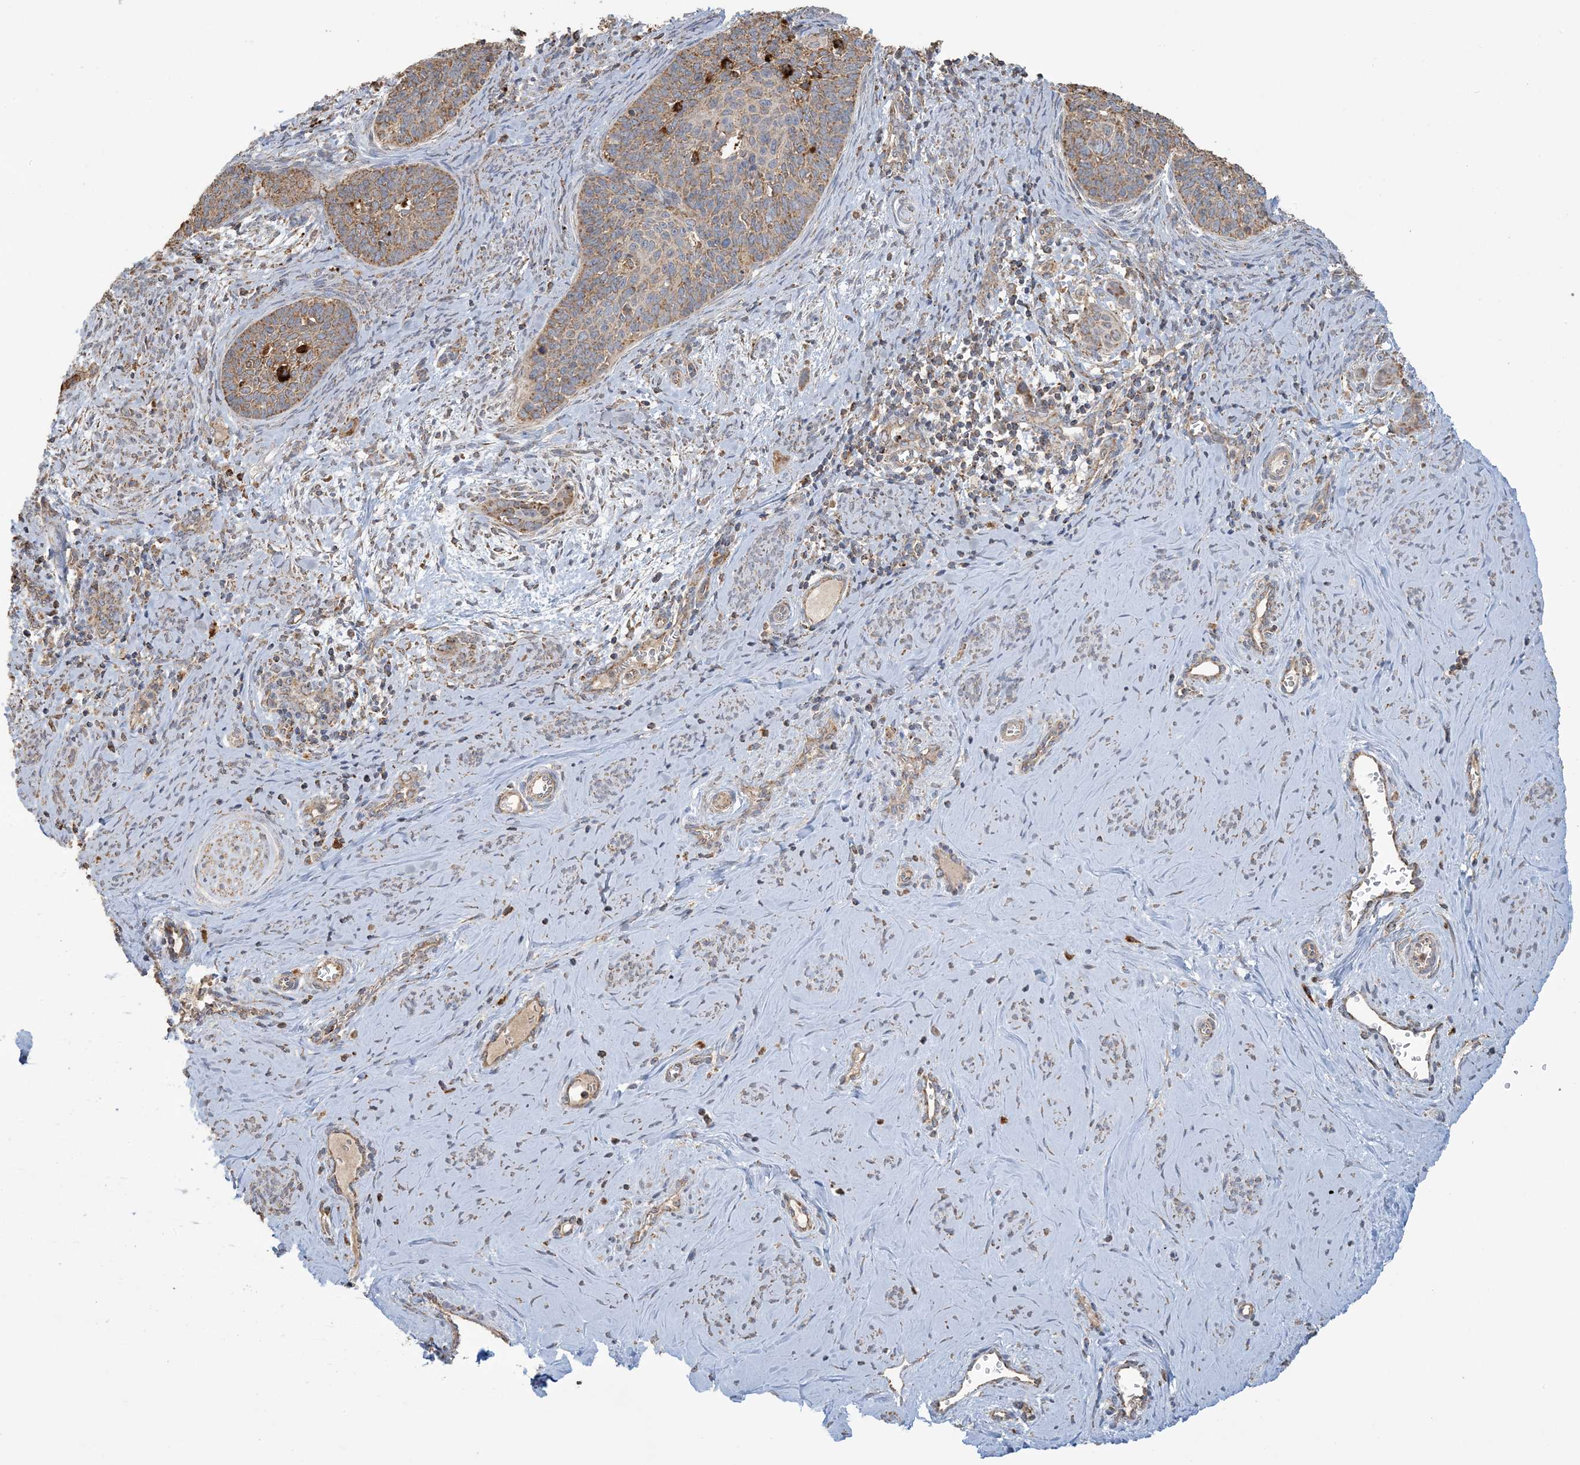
{"staining": {"intensity": "moderate", "quantity": ">75%", "location": "cytoplasmic/membranous"}, "tissue": "cervical cancer", "cell_type": "Tumor cells", "image_type": "cancer", "snomed": [{"axis": "morphology", "description": "Squamous cell carcinoma, NOS"}, {"axis": "topography", "description": "Cervix"}], "caption": "Immunohistochemistry (IHC) (DAB) staining of human cervical cancer (squamous cell carcinoma) demonstrates moderate cytoplasmic/membranous protein expression in about >75% of tumor cells. (Stains: DAB in brown, nuclei in blue, Microscopy: brightfield microscopy at high magnification).", "gene": "AGA", "patient": {"sex": "female", "age": 33}}